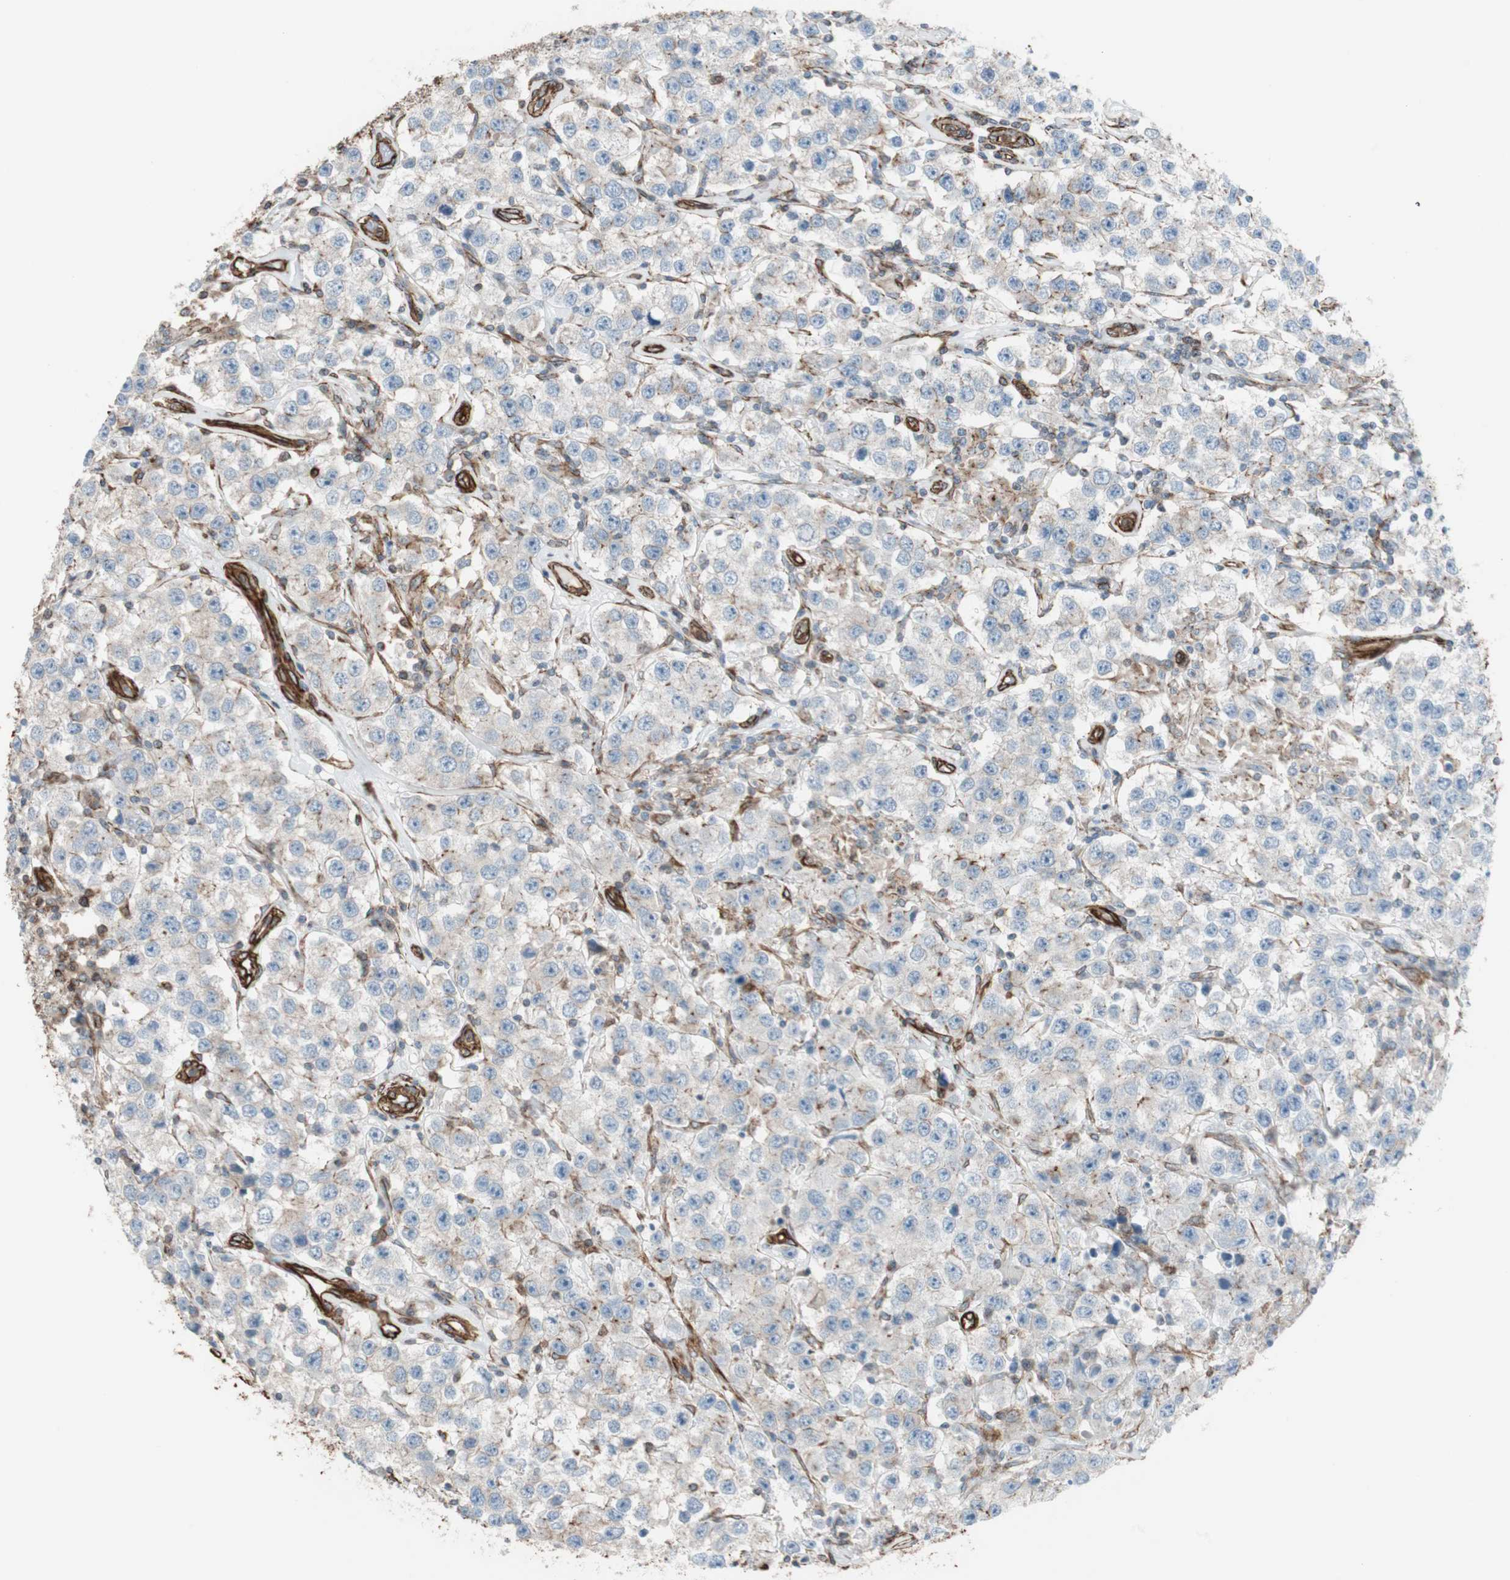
{"staining": {"intensity": "weak", "quantity": "25%-75%", "location": "cytoplasmic/membranous"}, "tissue": "testis cancer", "cell_type": "Tumor cells", "image_type": "cancer", "snomed": [{"axis": "morphology", "description": "Seminoma, NOS"}, {"axis": "topography", "description": "Testis"}], "caption": "Immunohistochemistry image of human seminoma (testis) stained for a protein (brown), which reveals low levels of weak cytoplasmic/membranous positivity in about 25%-75% of tumor cells.", "gene": "TCTA", "patient": {"sex": "male", "age": 52}}